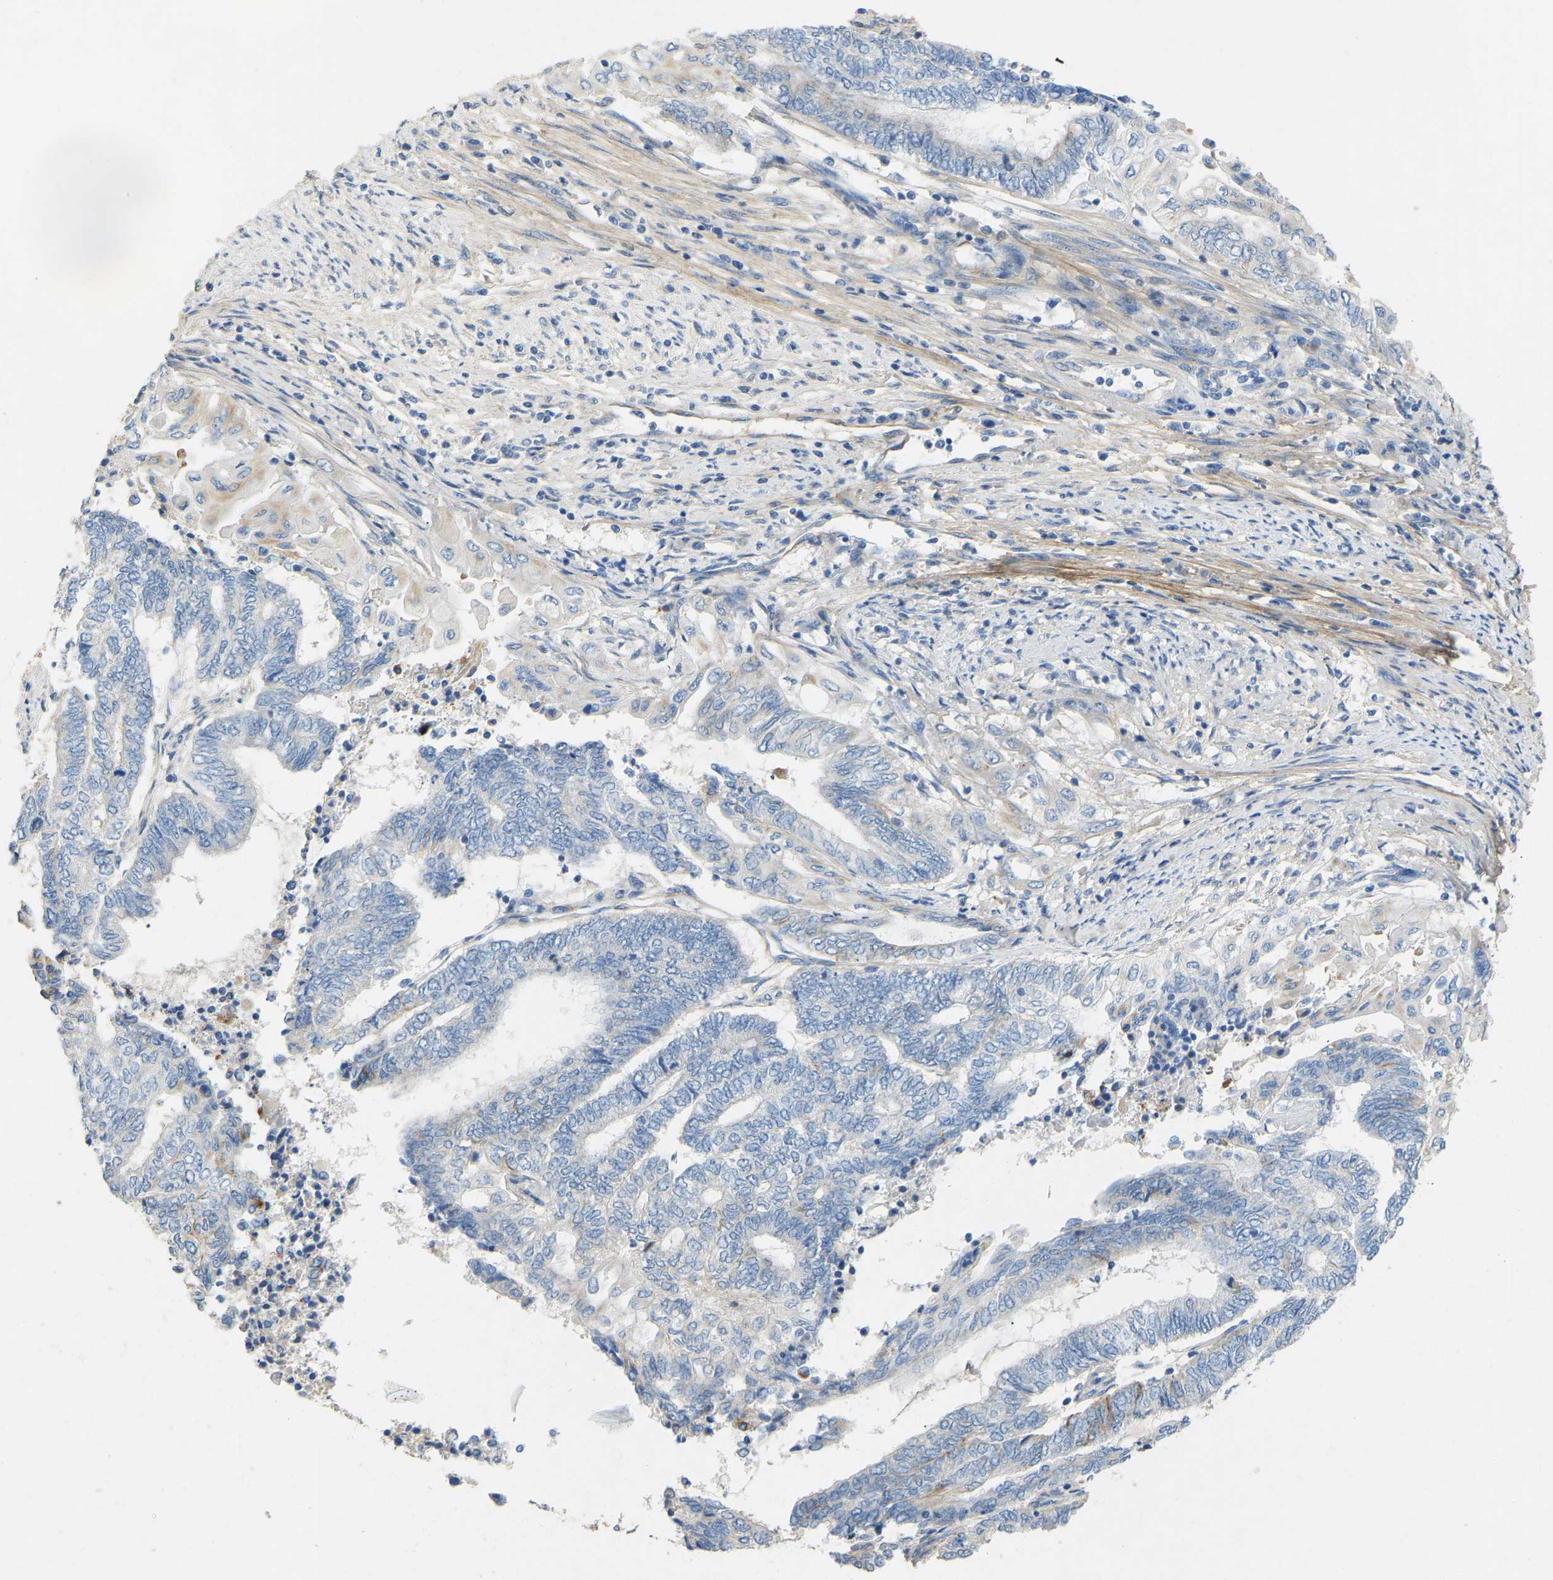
{"staining": {"intensity": "negative", "quantity": "none", "location": "none"}, "tissue": "endometrial cancer", "cell_type": "Tumor cells", "image_type": "cancer", "snomed": [{"axis": "morphology", "description": "Adenocarcinoma, NOS"}, {"axis": "topography", "description": "Uterus"}, {"axis": "topography", "description": "Endometrium"}], "caption": "Immunohistochemistry histopathology image of human adenocarcinoma (endometrial) stained for a protein (brown), which exhibits no expression in tumor cells. (Immunohistochemistry, brightfield microscopy, high magnification).", "gene": "TECTA", "patient": {"sex": "female", "age": 70}}